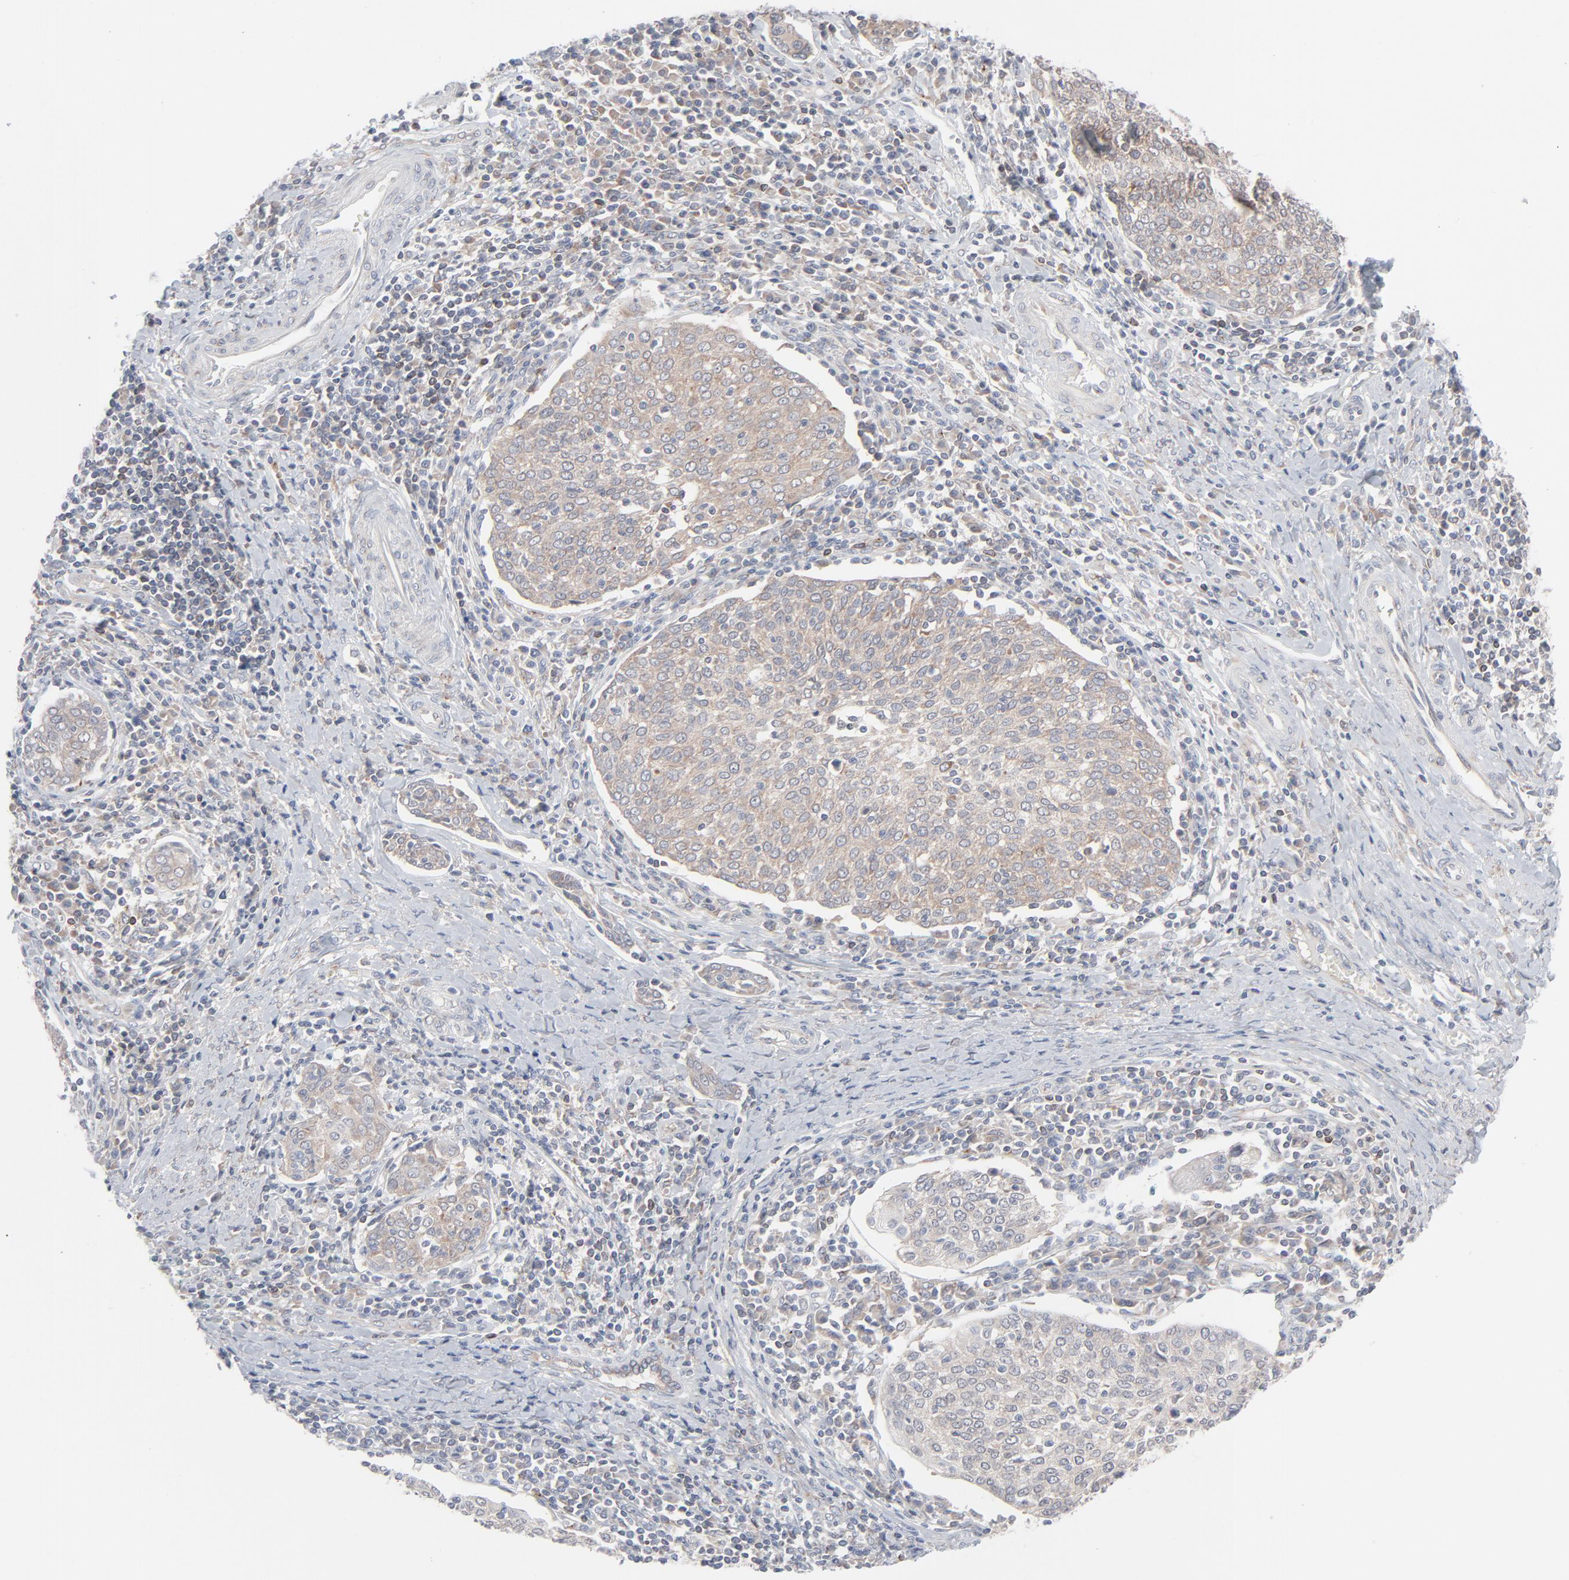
{"staining": {"intensity": "weak", "quantity": "25%-75%", "location": "cytoplasmic/membranous"}, "tissue": "cervical cancer", "cell_type": "Tumor cells", "image_type": "cancer", "snomed": [{"axis": "morphology", "description": "Squamous cell carcinoma, NOS"}, {"axis": "topography", "description": "Cervix"}], "caption": "Protein expression by immunohistochemistry (IHC) reveals weak cytoplasmic/membranous staining in about 25%-75% of tumor cells in squamous cell carcinoma (cervical).", "gene": "KDSR", "patient": {"sex": "female", "age": 40}}